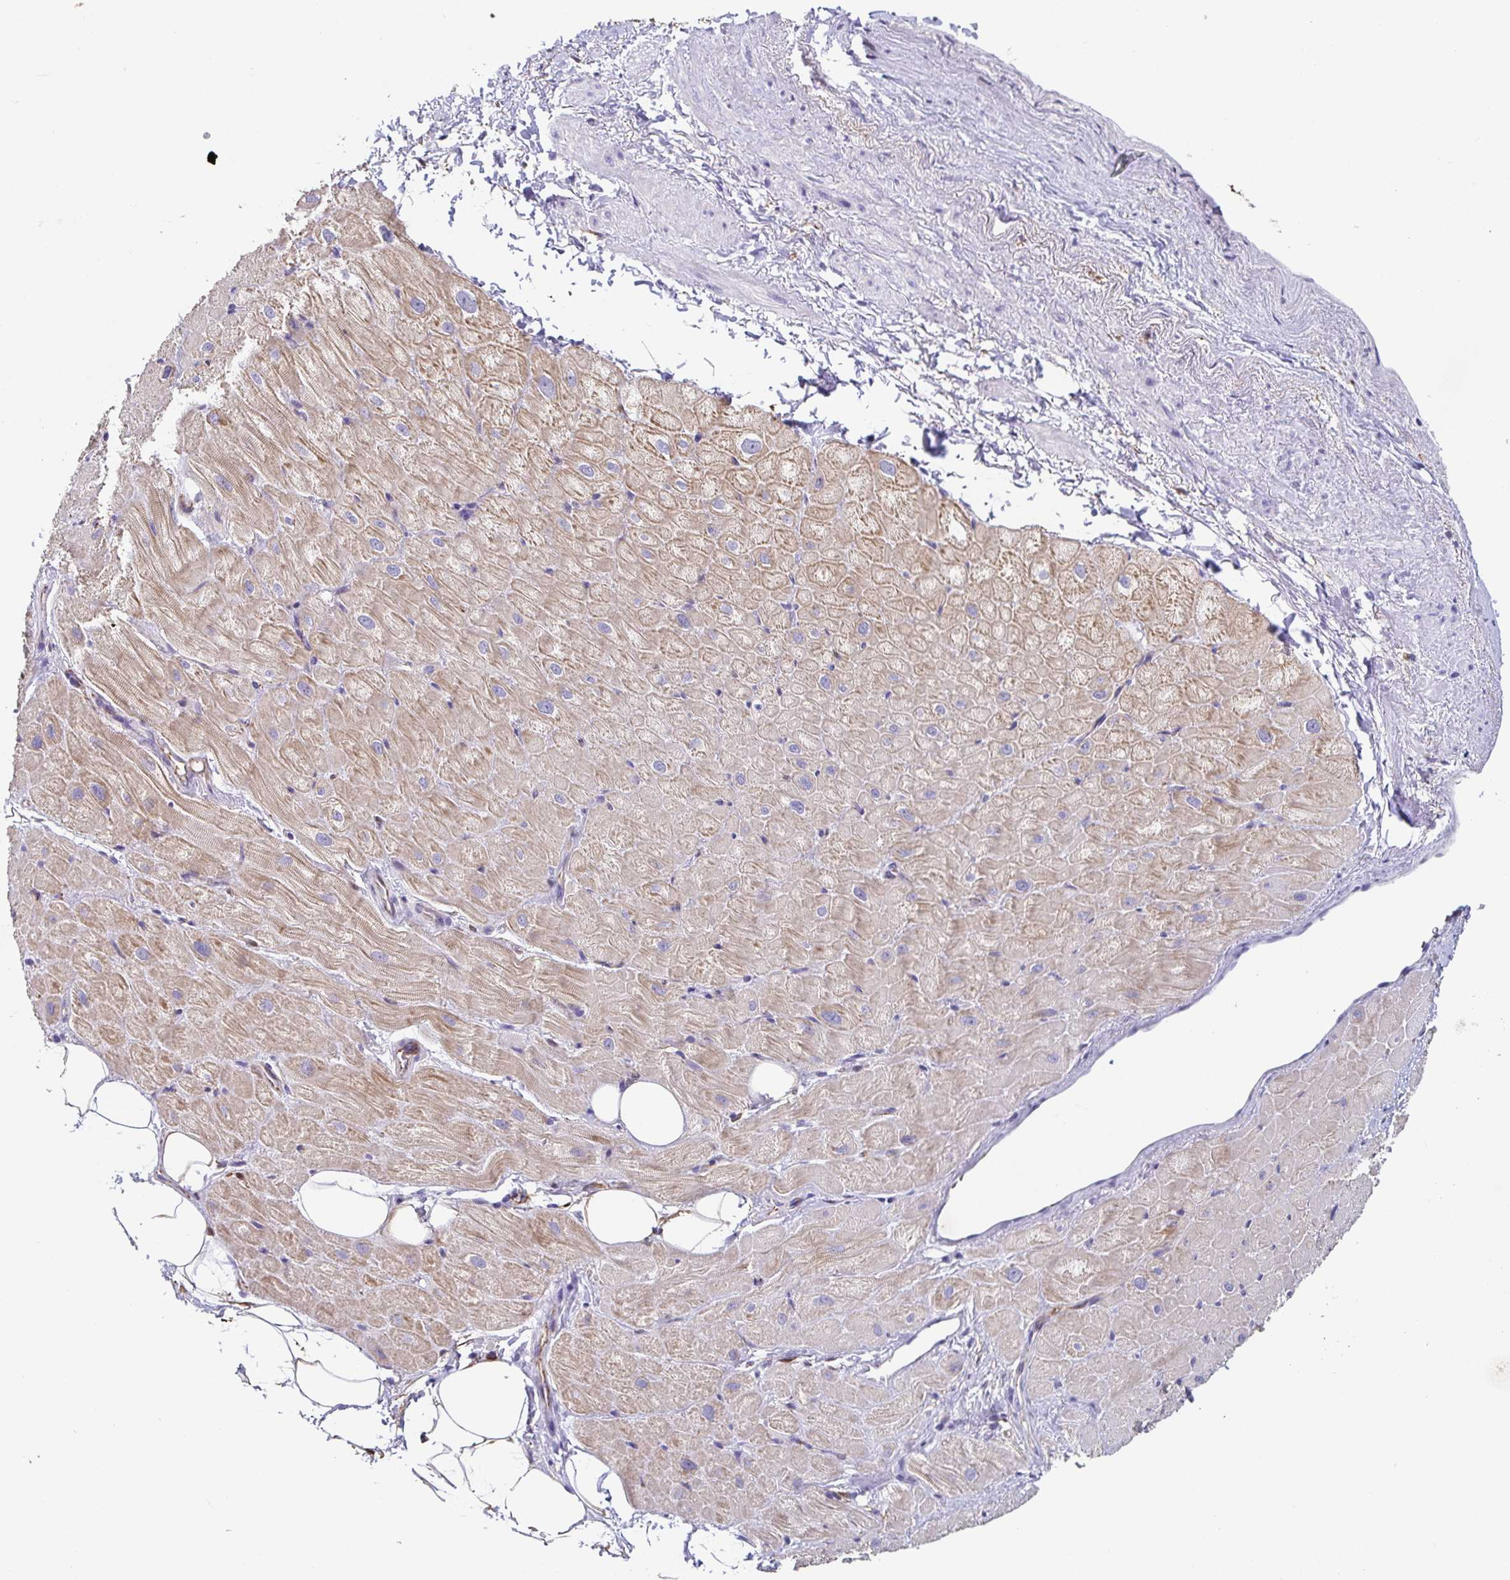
{"staining": {"intensity": "moderate", "quantity": "25%-75%", "location": "cytoplasmic/membranous"}, "tissue": "heart muscle", "cell_type": "Cardiomyocytes", "image_type": "normal", "snomed": [{"axis": "morphology", "description": "Normal tissue, NOS"}, {"axis": "topography", "description": "Heart"}], "caption": "Unremarkable heart muscle shows moderate cytoplasmic/membranous expression in approximately 25%-75% of cardiomyocytes, visualized by immunohistochemistry.", "gene": "PIWIL3", "patient": {"sex": "male", "age": 62}}